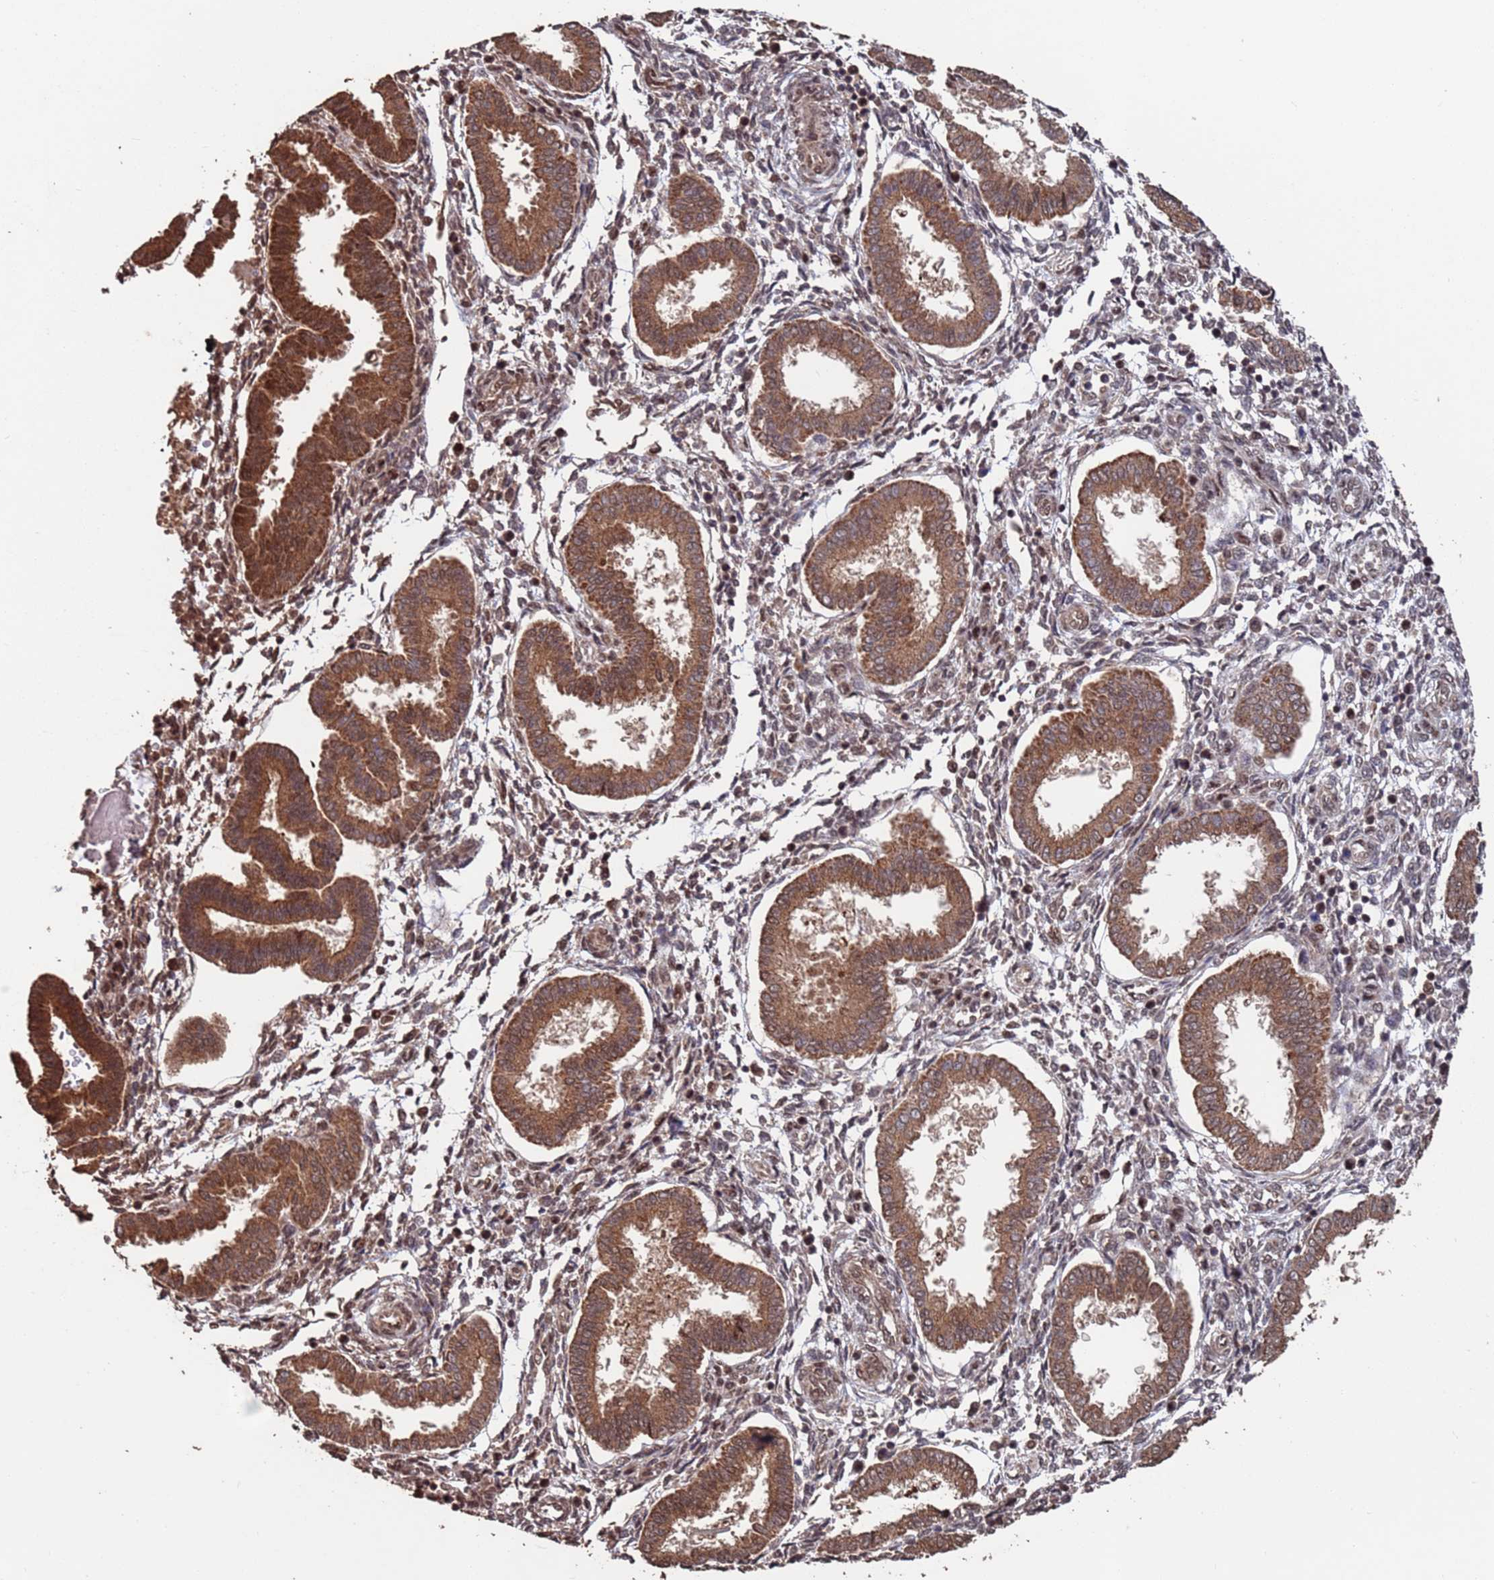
{"staining": {"intensity": "weak", "quantity": "25%-75%", "location": "cytoplasmic/membranous"}, "tissue": "endometrium", "cell_type": "Cells in endometrial stroma", "image_type": "normal", "snomed": [{"axis": "morphology", "description": "Normal tissue, NOS"}, {"axis": "topography", "description": "Endometrium"}], "caption": "Immunohistochemistry image of unremarkable human endometrium stained for a protein (brown), which shows low levels of weak cytoplasmic/membranous staining in about 25%-75% of cells in endometrial stroma.", "gene": "PRR7", "patient": {"sex": "female", "age": 24}}